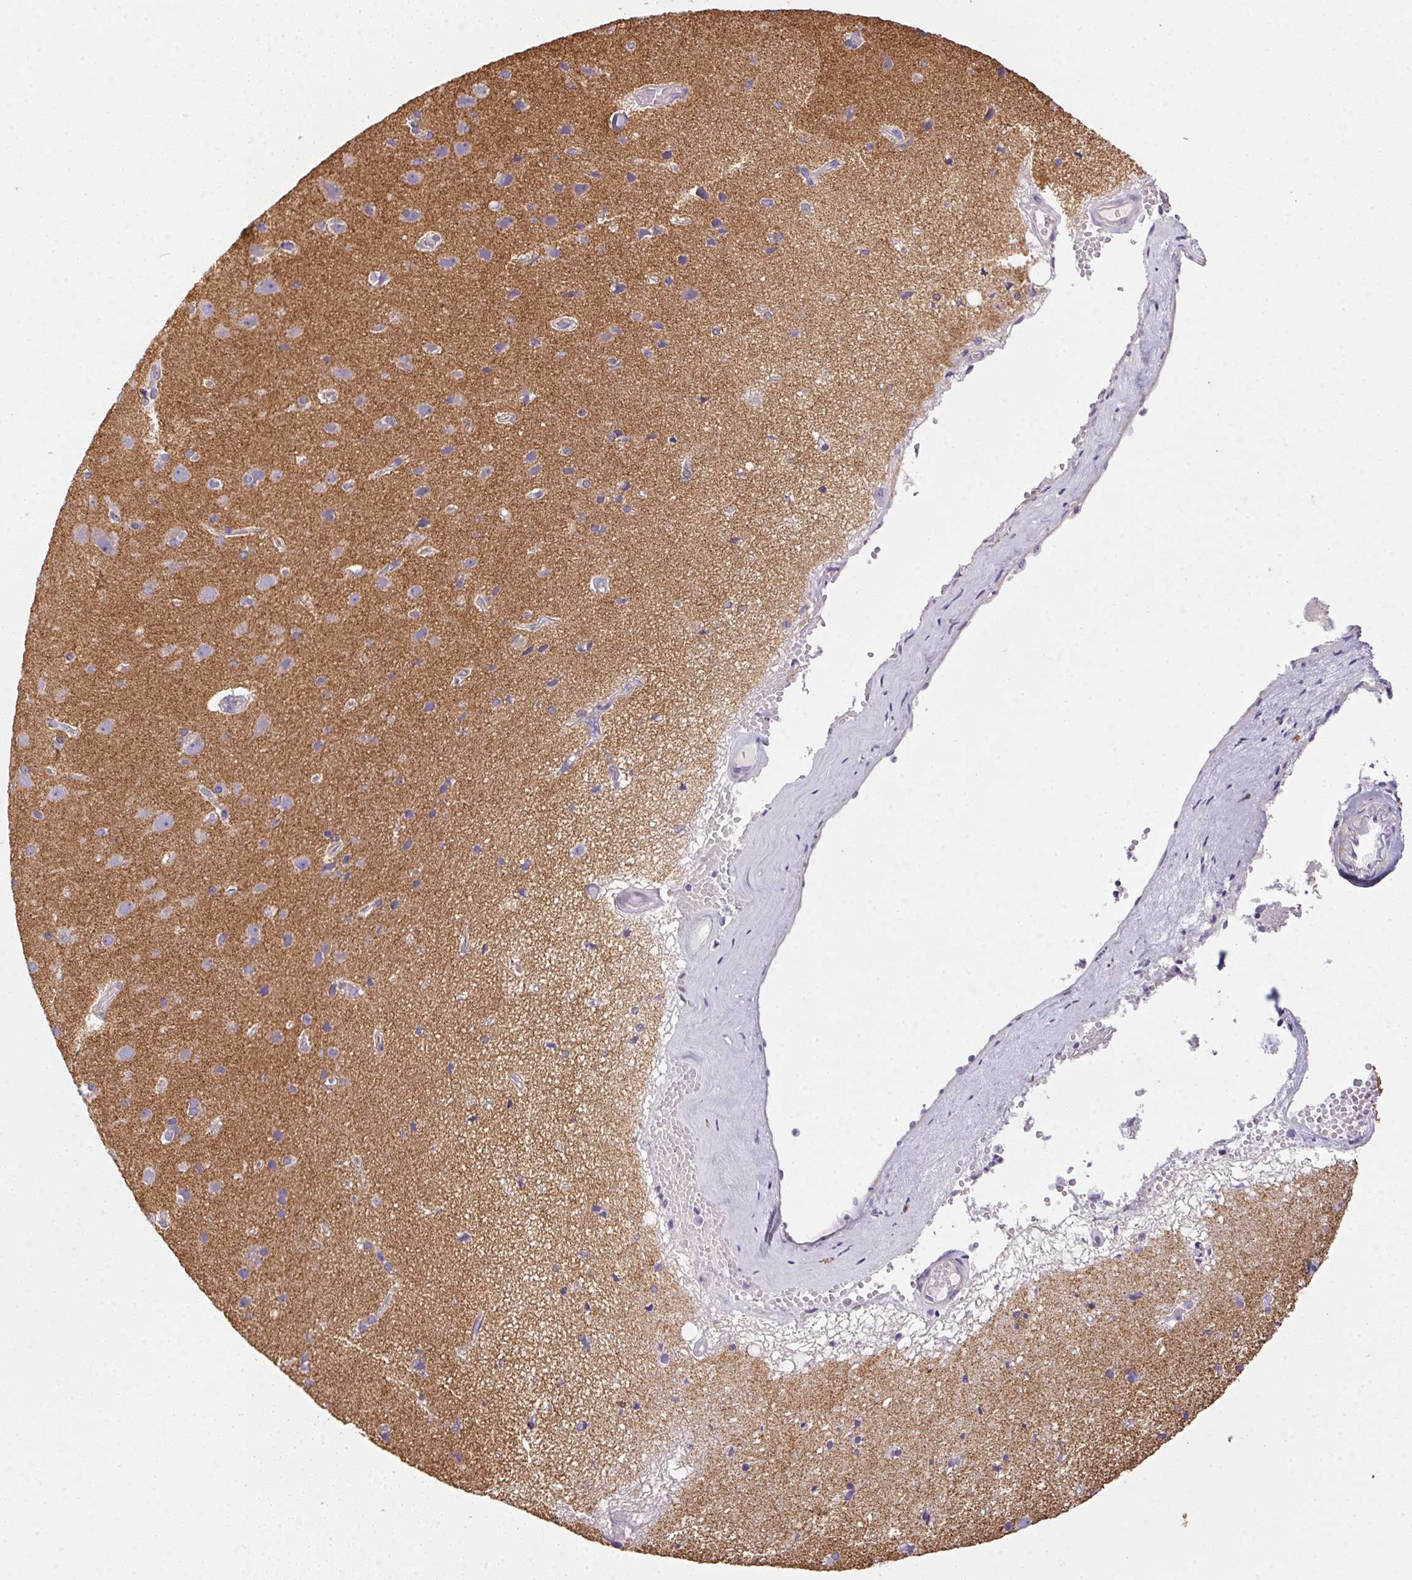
{"staining": {"intensity": "negative", "quantity": "none", "location": "none"}, "tissue": "cerebral cortex", "cell_type": "Endothelial cells", "image_type": "normal", "snomed": [{"axis": "morphology", "description": "Normal tissue, NOS"}, {"axis": "morphology", "description": "Glioma, malignant, High grade"}, {"axis": "topography", "description": "Cerebral cortex"}], "caption": "Endothelial cells show no significant expression in unremarkable cerebral cortex.", "gene": "SLC17A7", "patient": {"sex": "male", "age": 71}}